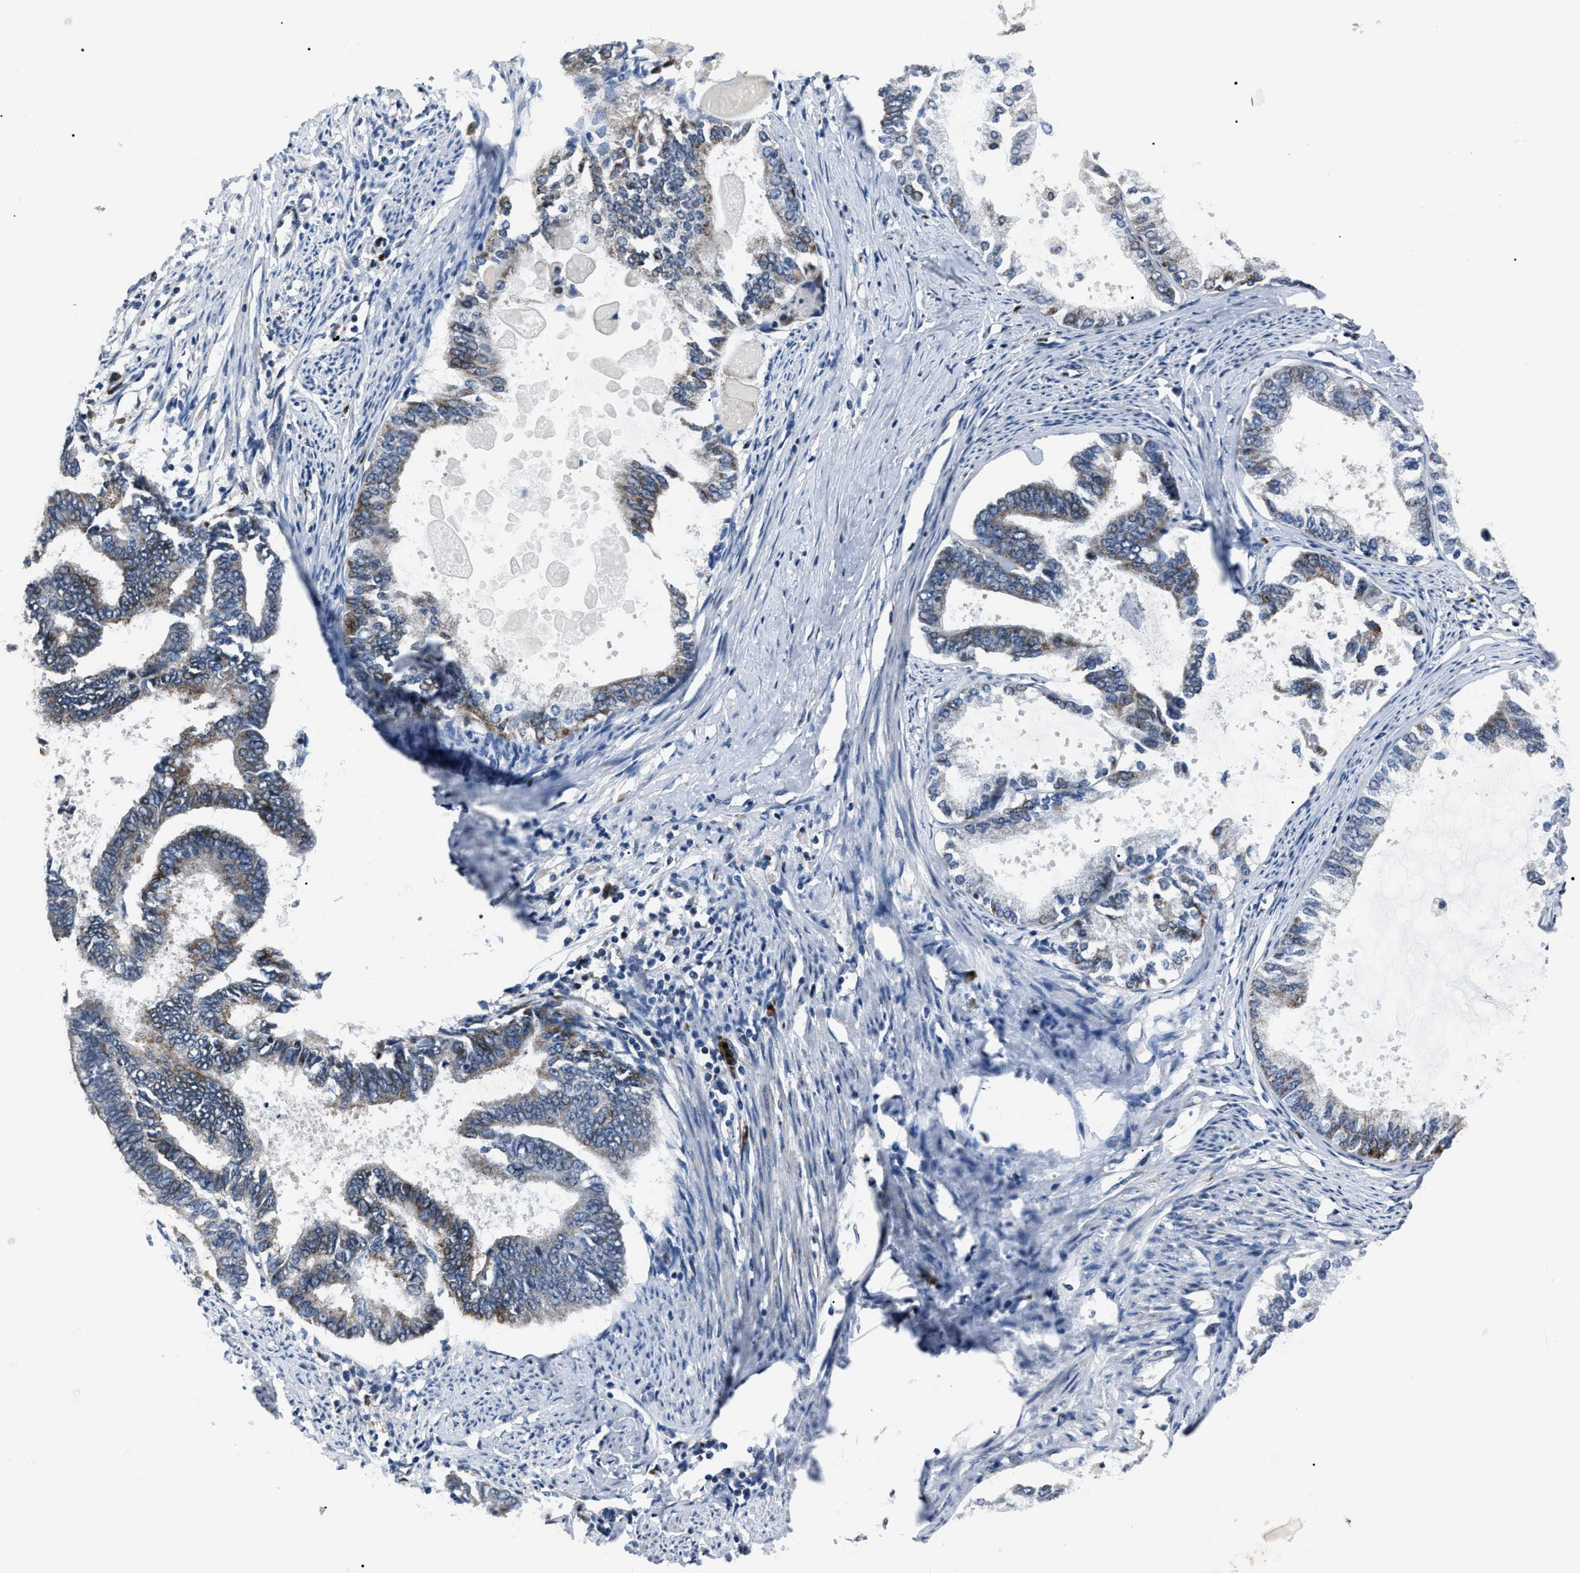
{"staining": {"intensity": "moderate", "quantity": "<25%", "location": "cytoplasmic/membranous"}, "tissue": "endometrial cancer", "cell_type": "Tumor cells", "image_type": "cancer", "snomed": [{"axis": "morphology", "description": "Adenocarcinoma, NOS"}, {"axis": "topography", "description": "Endometrium"}], "caption": "Endometrial cancer (adenocarcinoma) was stained to show a protein in brown. There is low levels of moderate cytoplasmic/membranous expression in about <25% of tumor cells. The staining was performed using DAB, with brown indicating positive protein expression. Nuclei are stained blue with hematoxylin.", "gene": "LRRC14", "patient": {"sex": "female", "age": 86}}